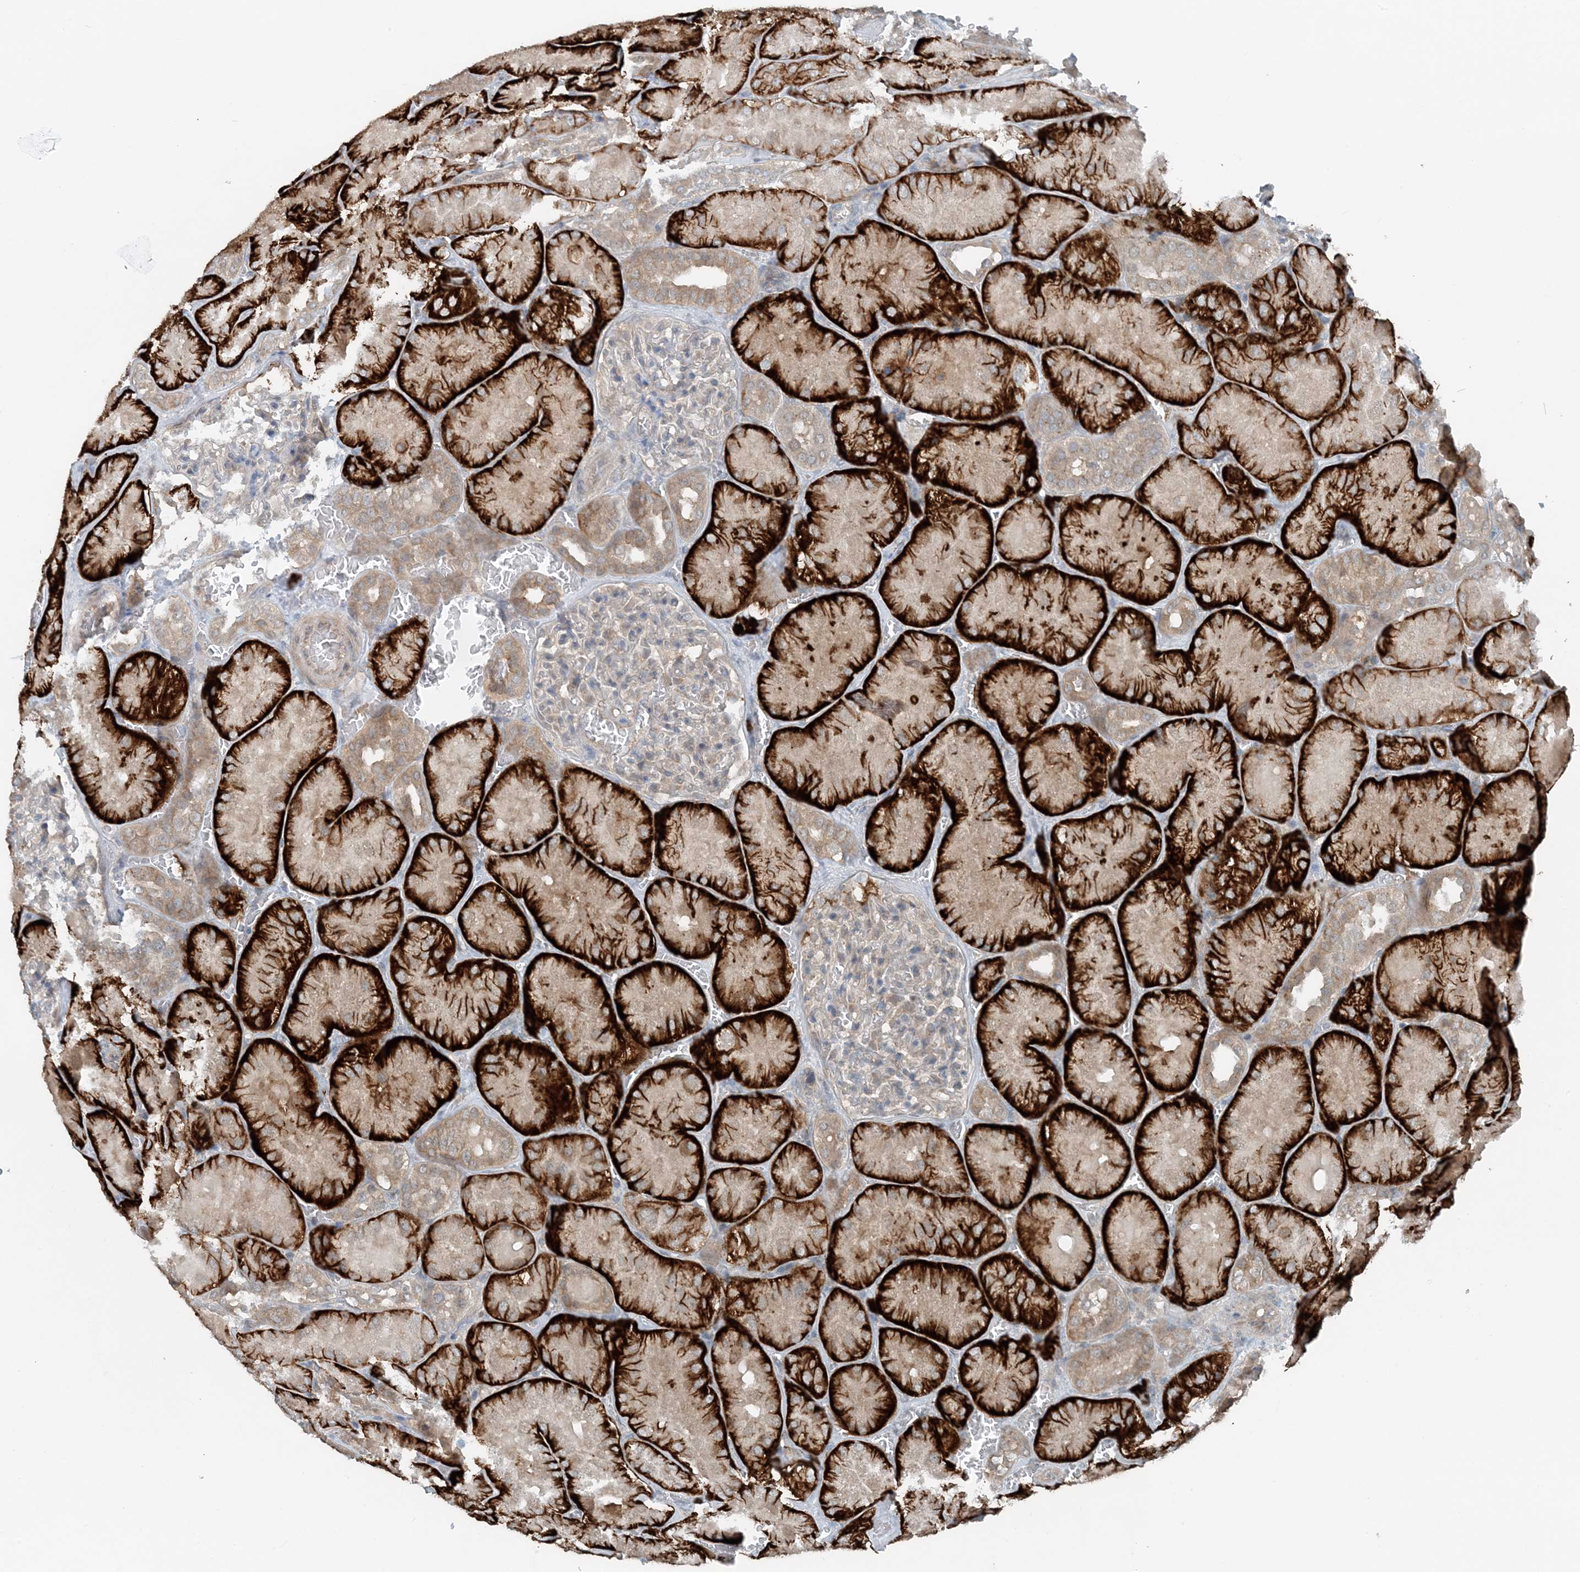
{"staining": {"intensity": "negative", "quantity": "none", "location": "none"}, "tissue": "kidney", "cell_type": "Cells in glomeruli", "image_type": "normal", "snomed": [{"axis": "morphology", "description": "Normal tissue, NOS"}, {"axis": "topography", "description": "Kidney"}], "caption": "Immunohistochemistry micrograph of unremarkable kidney stained for a protein (brown), which exhibits no staining in cells in glomeruli.", "gene": "MITD1", "patient": {"sex": "male", "age": 28}}